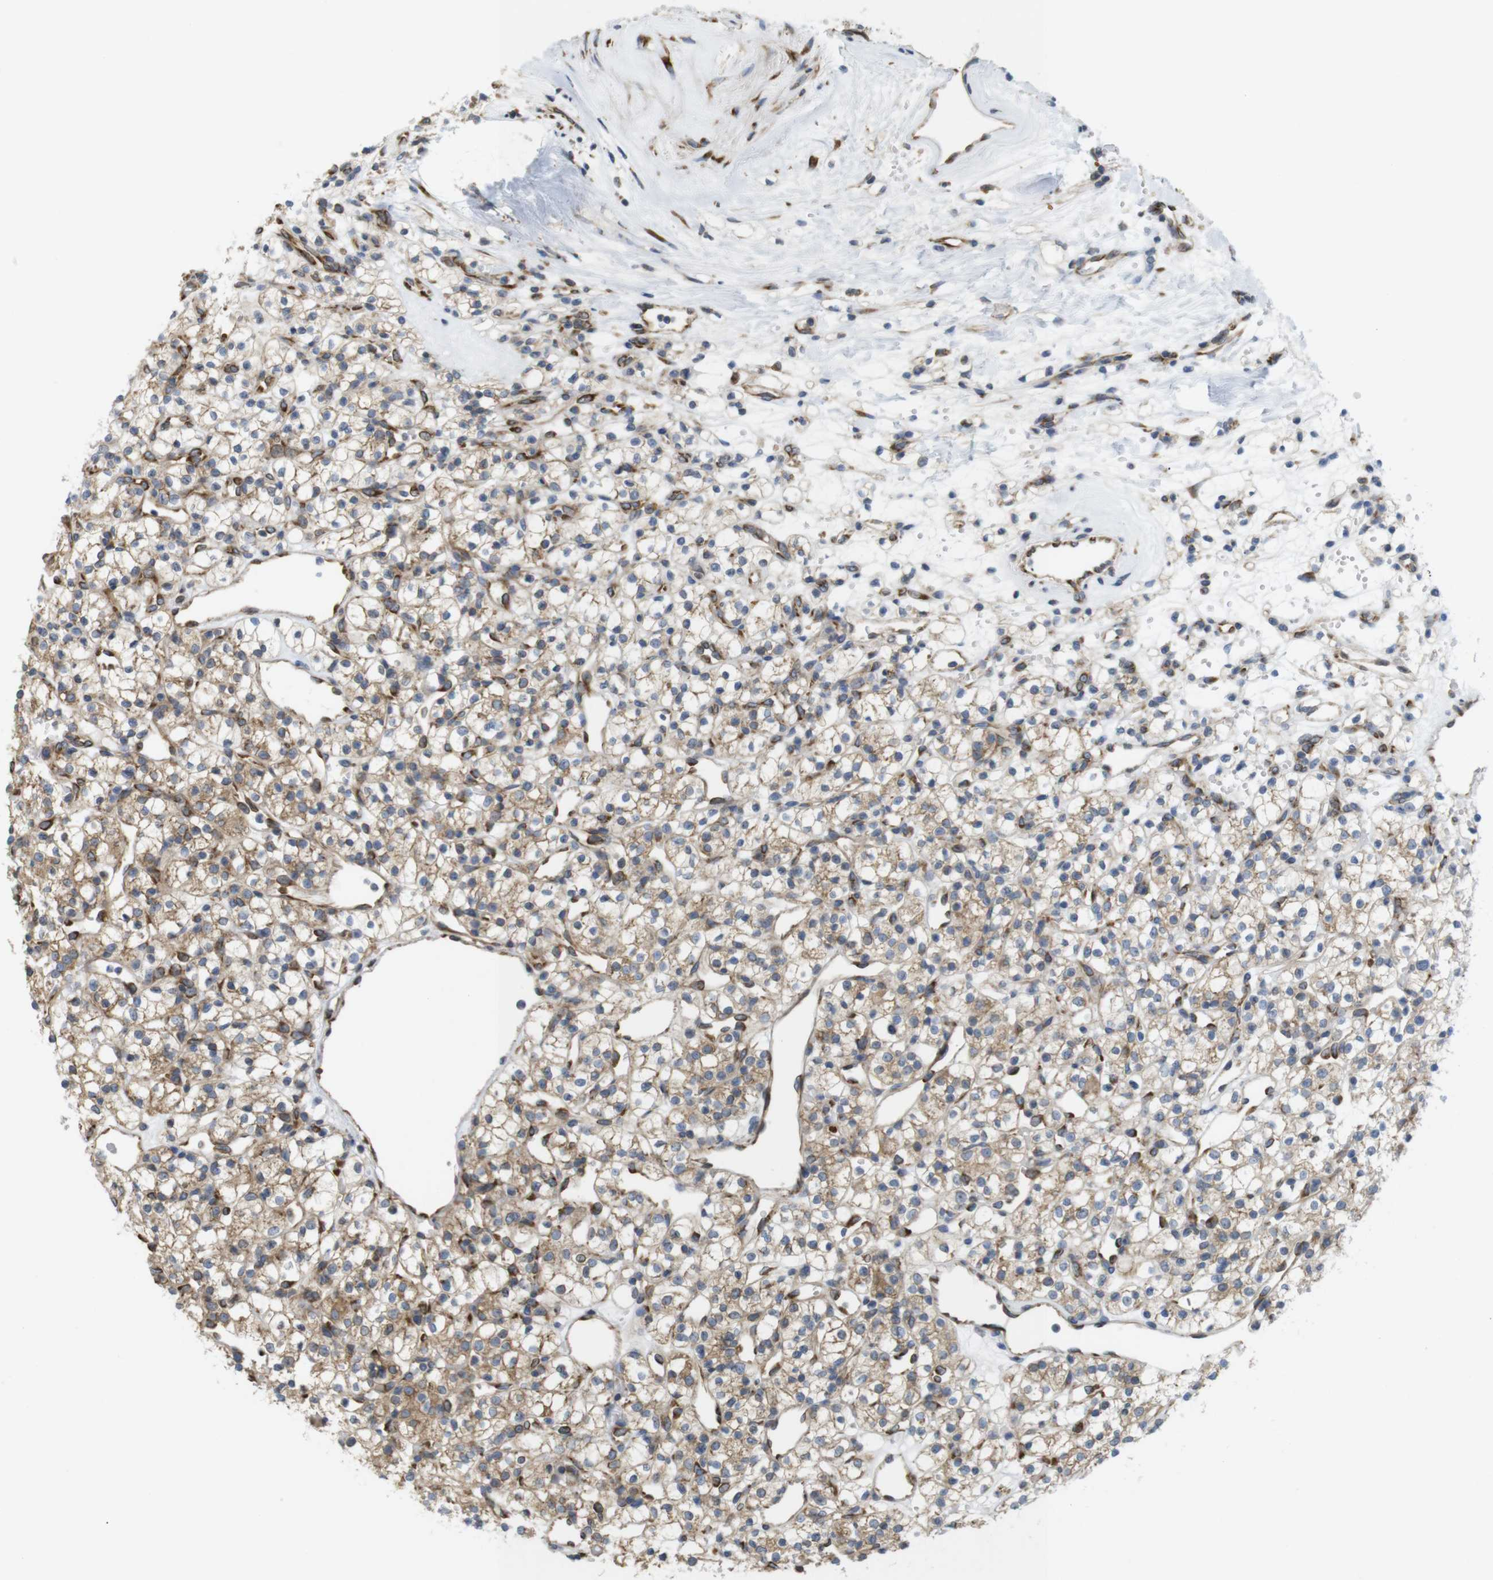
{"staining": {"intensity": "moderate", "quantity": "25%-75%", "location": "cytoplasmic/membranous"}, "tissue": "renal cancer", "cell_type": "Tumor cells", "image_type": "cancer", "snomed": [{"axis": "morphology", "description": "Adenocarcinoma, NOS"}, {"axis": "topography", "description": "Kidney"}], "caption": "A brown stain labels moderate cytoplasmic/membranous staining of a protein in renal adenocarcinoma tumor cells.", "gene": "PCNX2", "patient": {"sex": "female", "age": 60}}